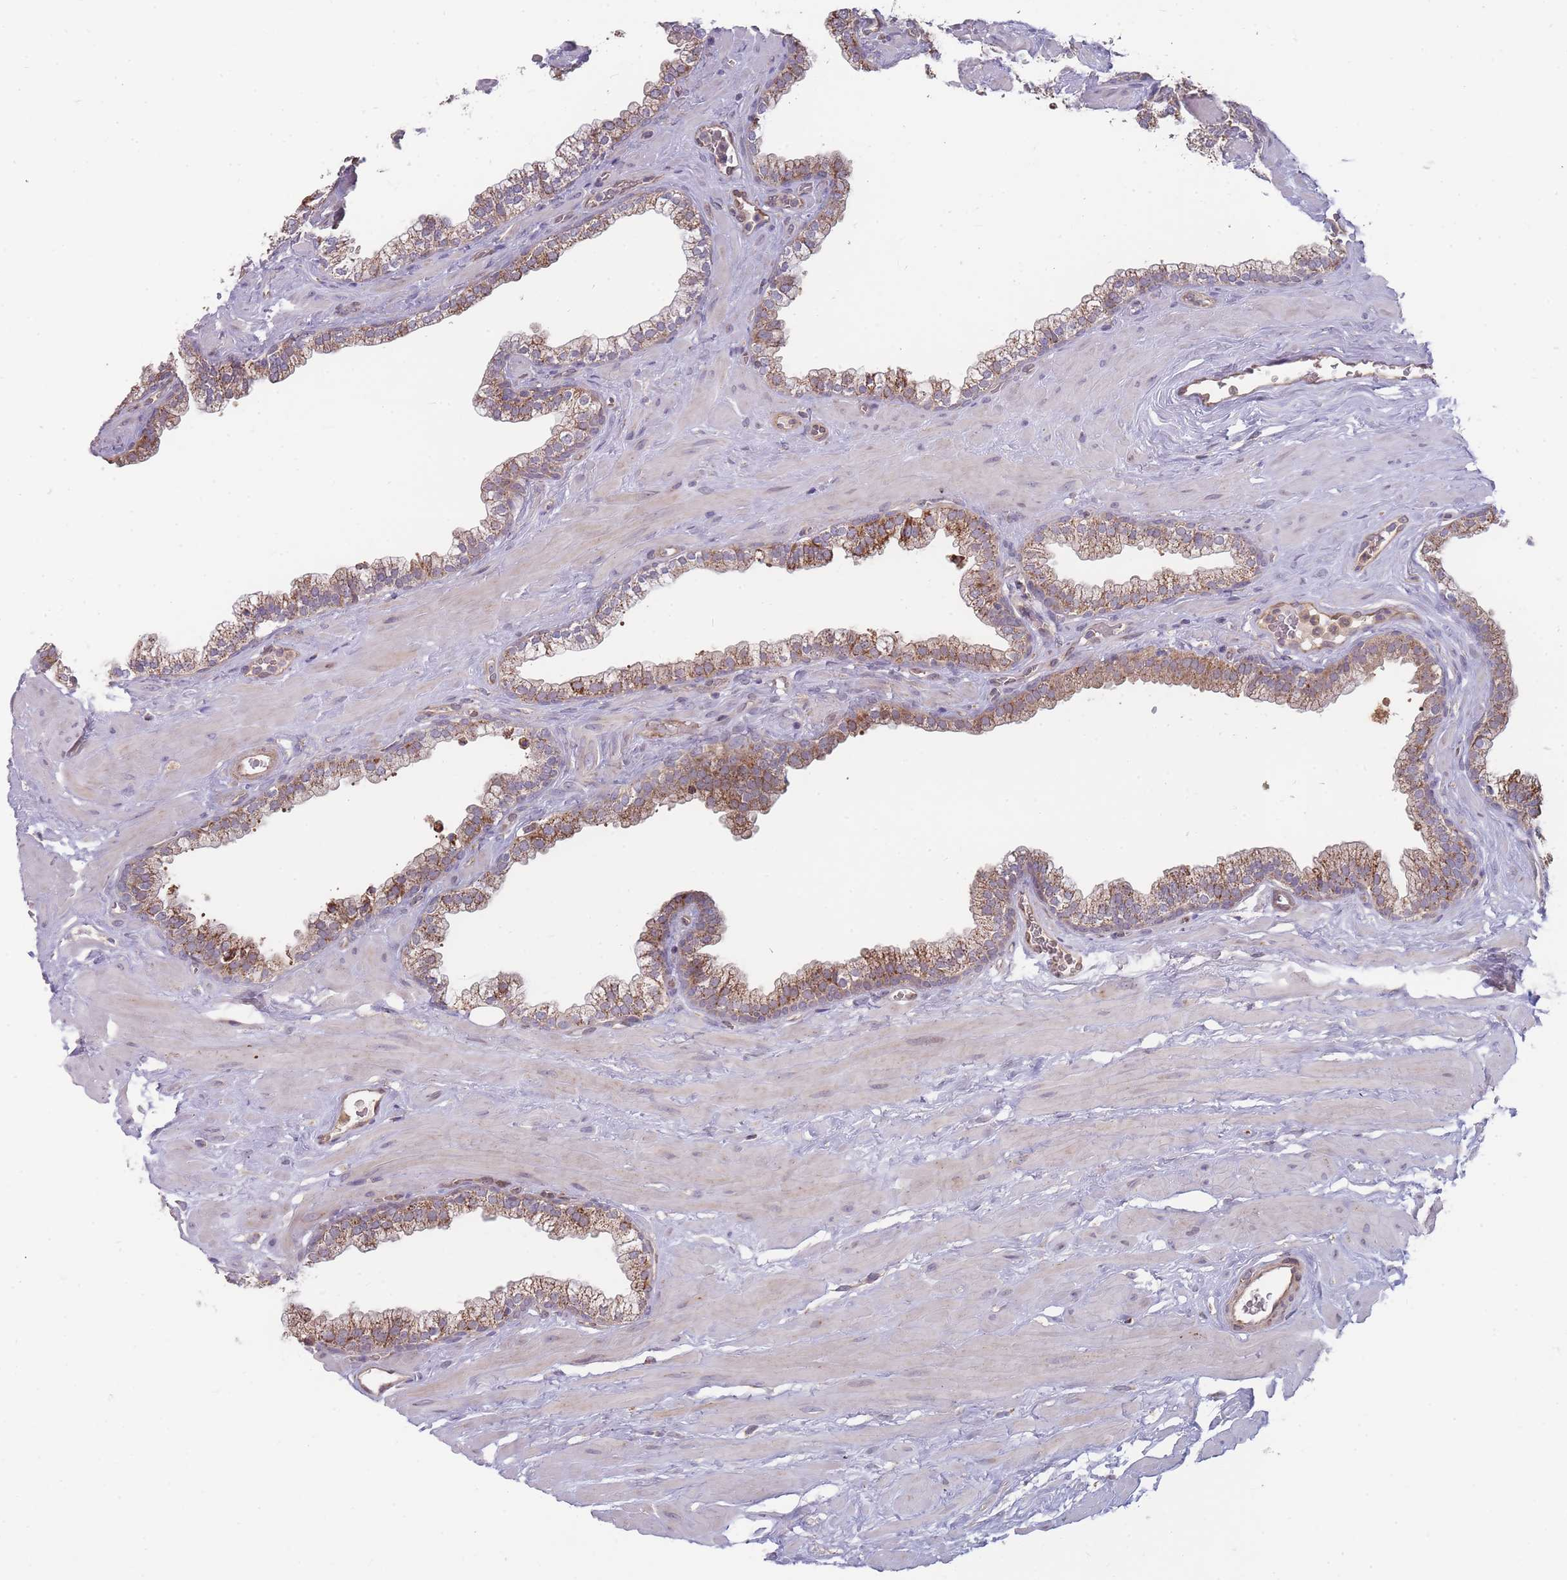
{"staining": {"intensity": "moderate", "quantity": ">75%", "location": "cytoplasmic/membranous"}, "tissue": "prostate", "cell_type": "Glandular cells", "image_type": "normal", "snomed": [{"axis": "morphology", "description": "Normal tissue, NOS"}, {"axis": "morphology", "description": "Urothelial carcinoma, Low grade"}, {"axis": "topography", "description": "Urinary bladder"}, {"axis": "topography", "description": "Prostate"}], "caption": "Immunohistochemical staining of benign human prostate shows medium levels of moderate cytoplasmic/membranous positivity in about >75% of glandular cells. The protein of interest is shown in brown color, while the nuclei are stained blue.", "gene": "SLC35B4", "patient": {"sex": "male", "age": 60}}